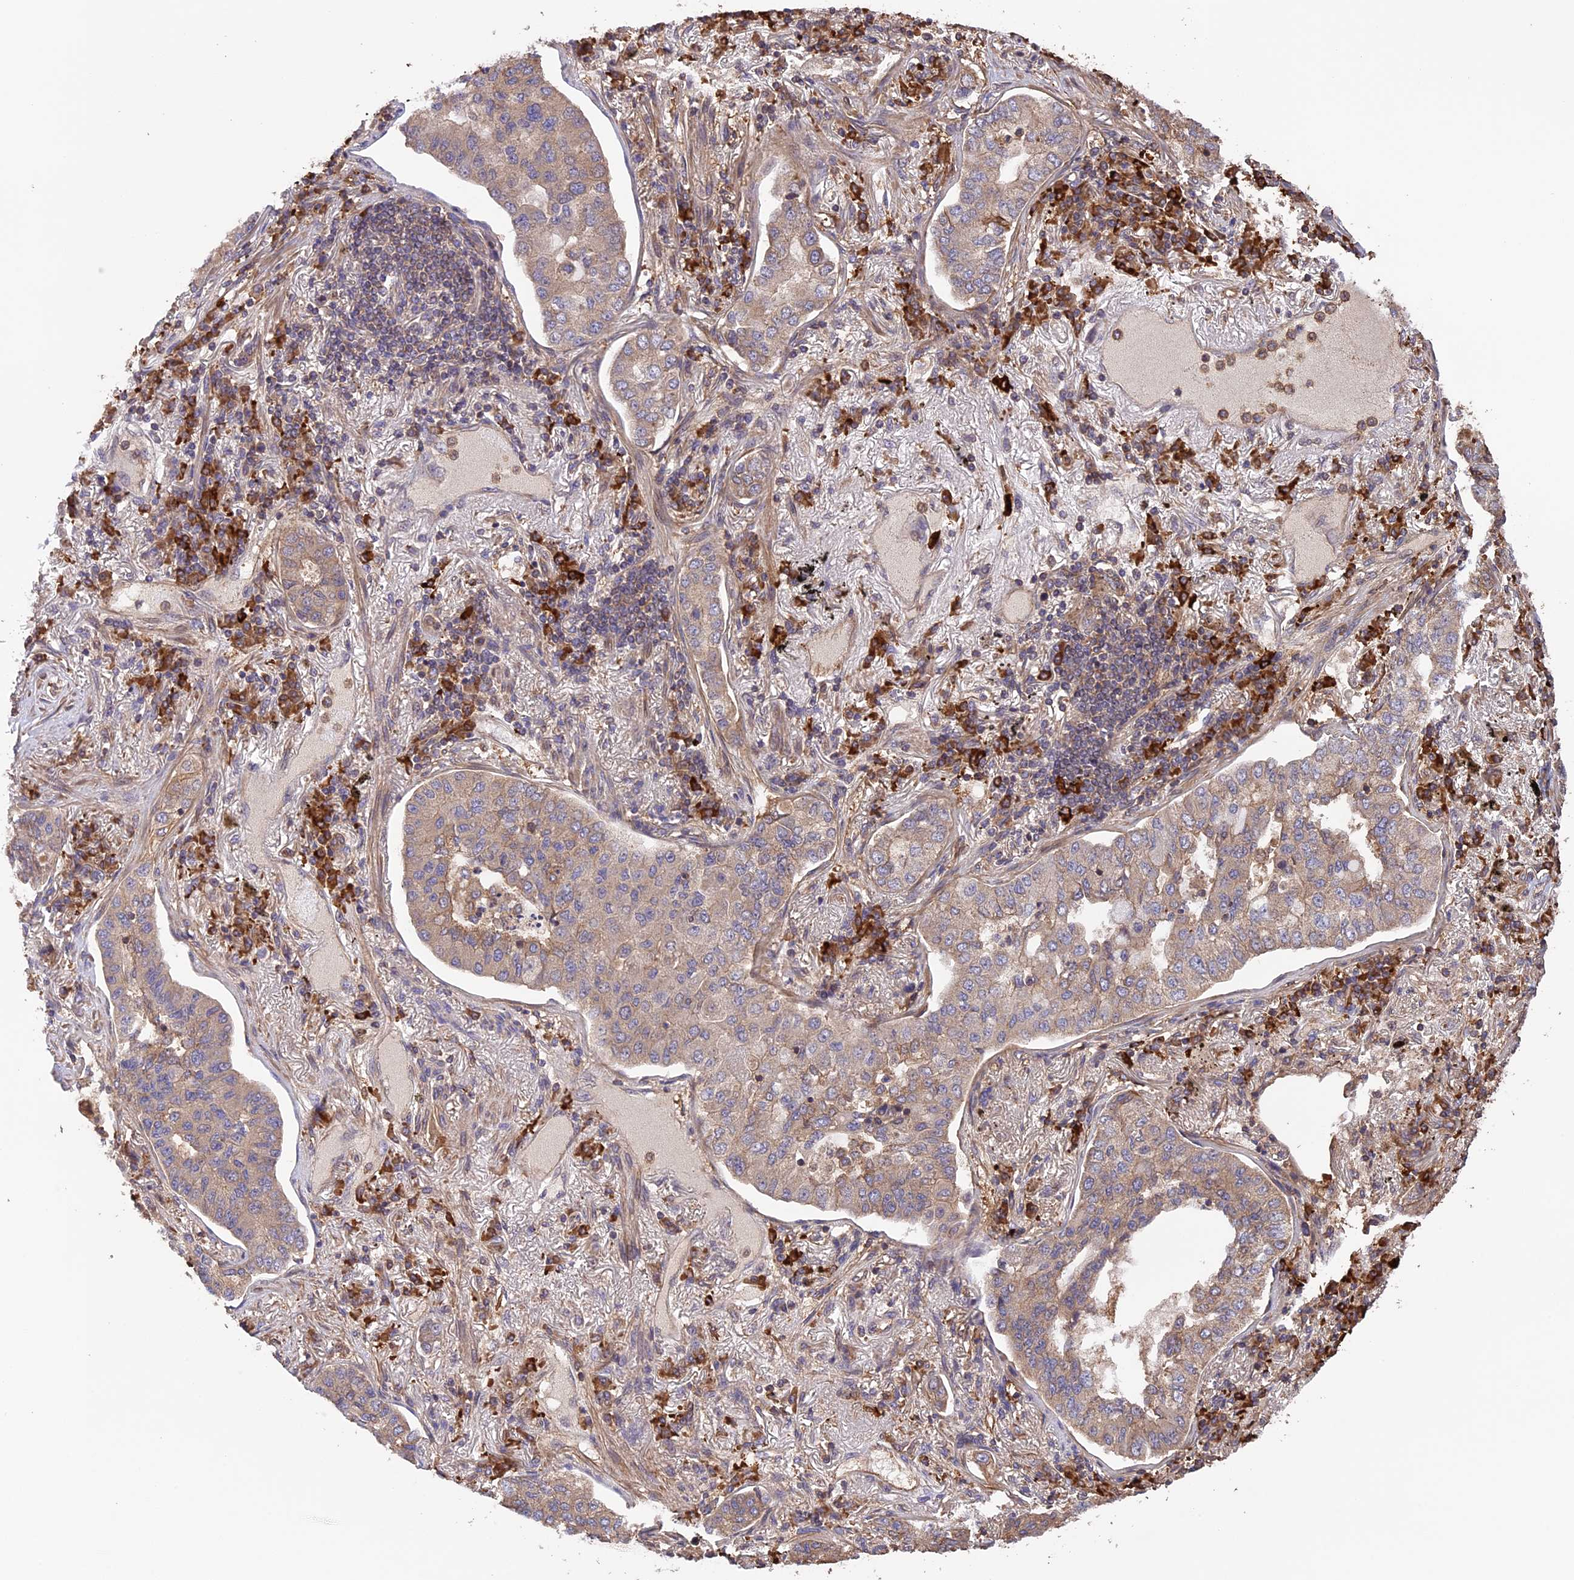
{"staining": {"intensity": "weak", "quantity": "25%-75%", "location": "cytoplasmic/membranous"}, "tissue": "lung cancer", "cell_type": "Tumor cells", "image_type": "cancer", "snomed": [{"axis": "morphology", "description": "Adenocarcinoma, NOS"}, {"axis": "topography", "description": "Lung"}], "caption": "Immunohistochemical staining of human adenocarcinoma (lung) shows low levels of weak cytoplasmic/membranous positivity in about 25%-75% of tumor cells.", "gene": "GAS8", "patient": {"sex": "male", "age": 49}}